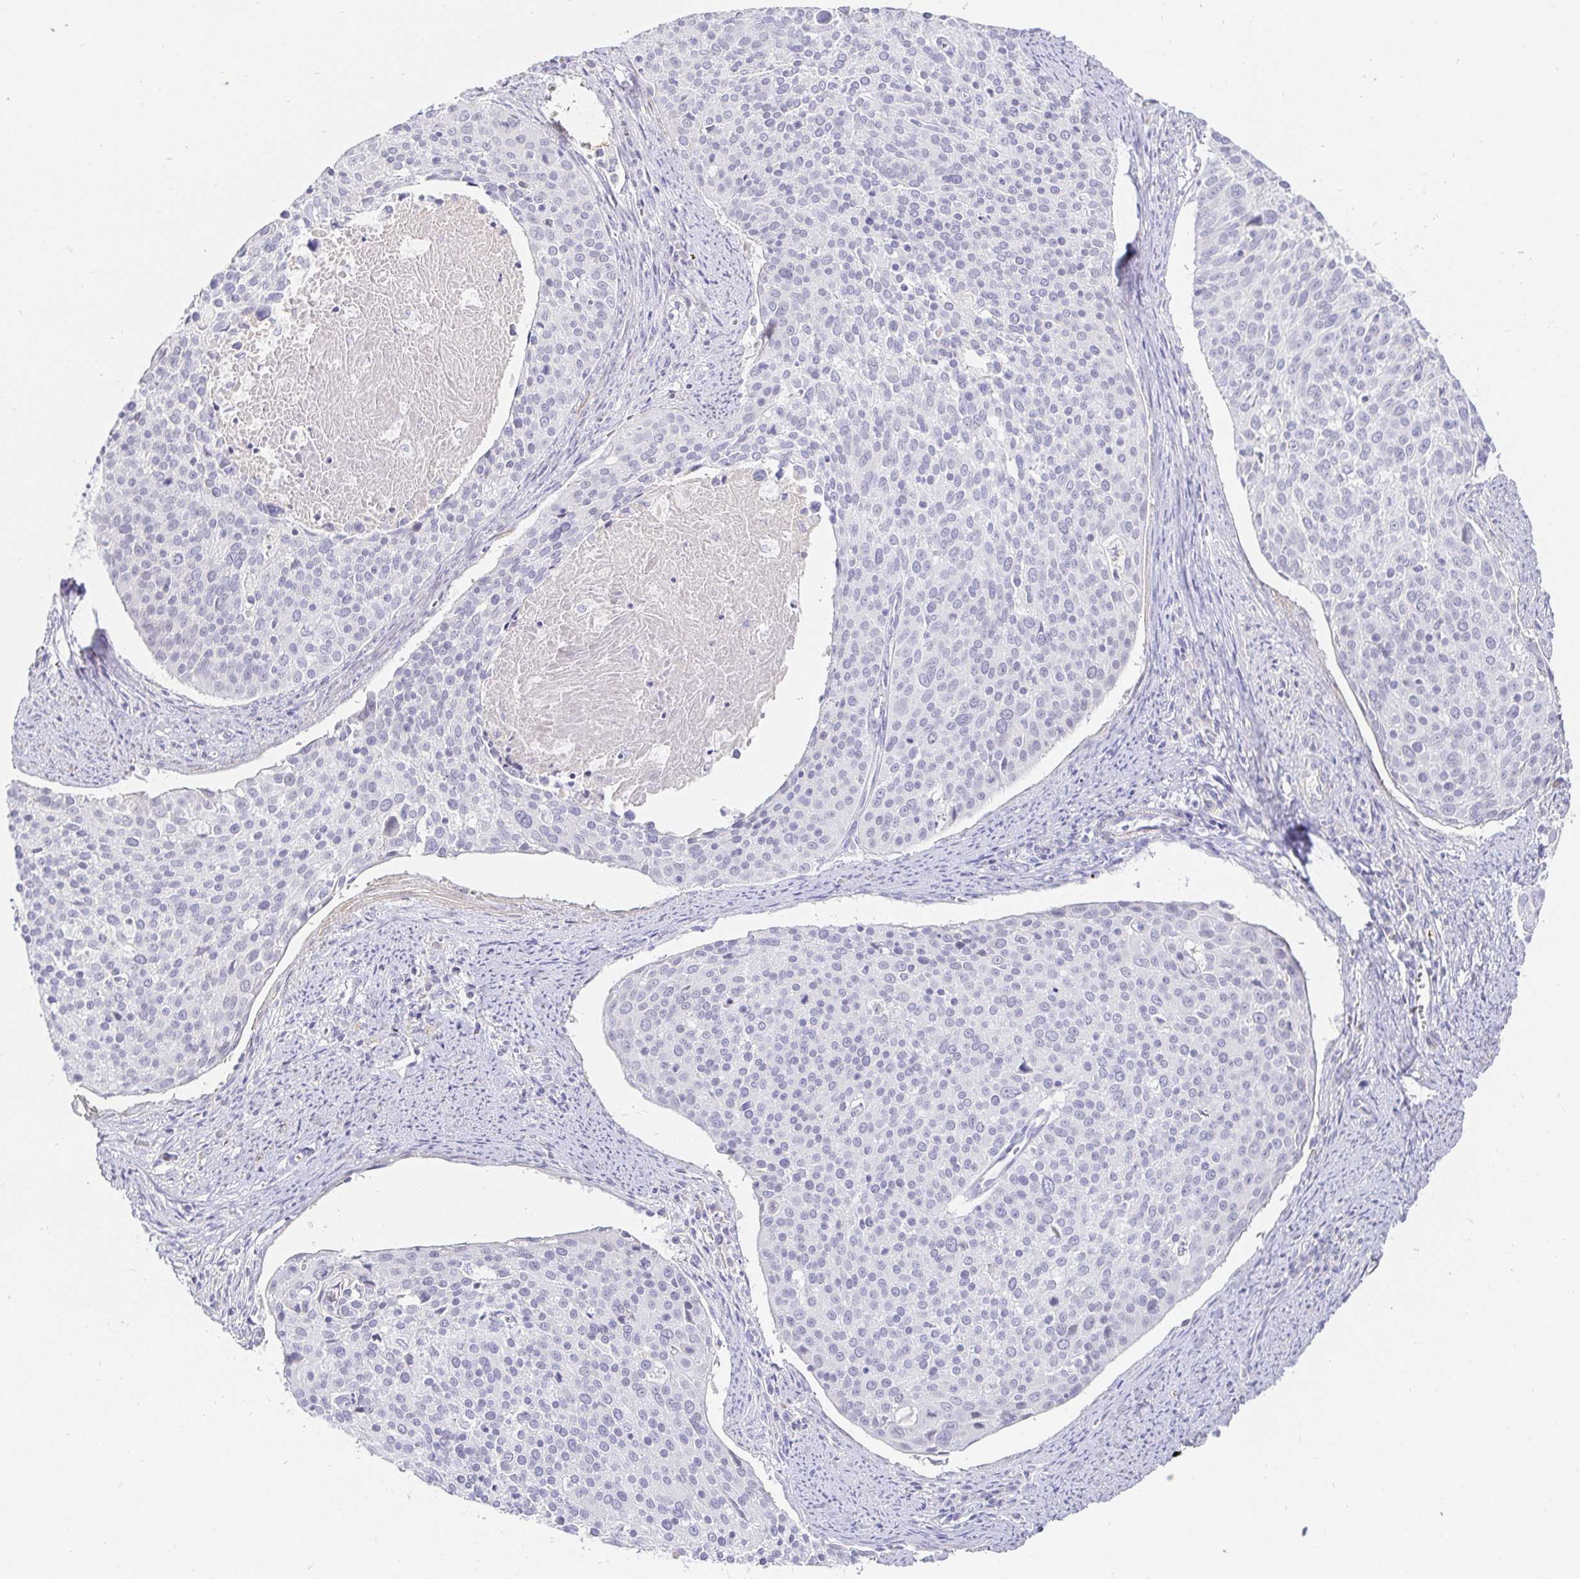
{"staining": {"intensity": "negative", "quantity": "none", "location": "none"}, "tissue": "cervical cancer", "cell_type": "Tumor cells", "image_type": "cancer", "snomed": [{"axis": "morphology", "description": "Squamous cell carcinoma, NOS"}, {"axis": "topography", "description": "Cervix"}], "caption": "Immunohistochemical staining of squamous cell carcinoma (cervical) demonstrates no significant staining in tumor cells.", "gene": "FGF21", "patient": {"sex": "female", "age": 39}}